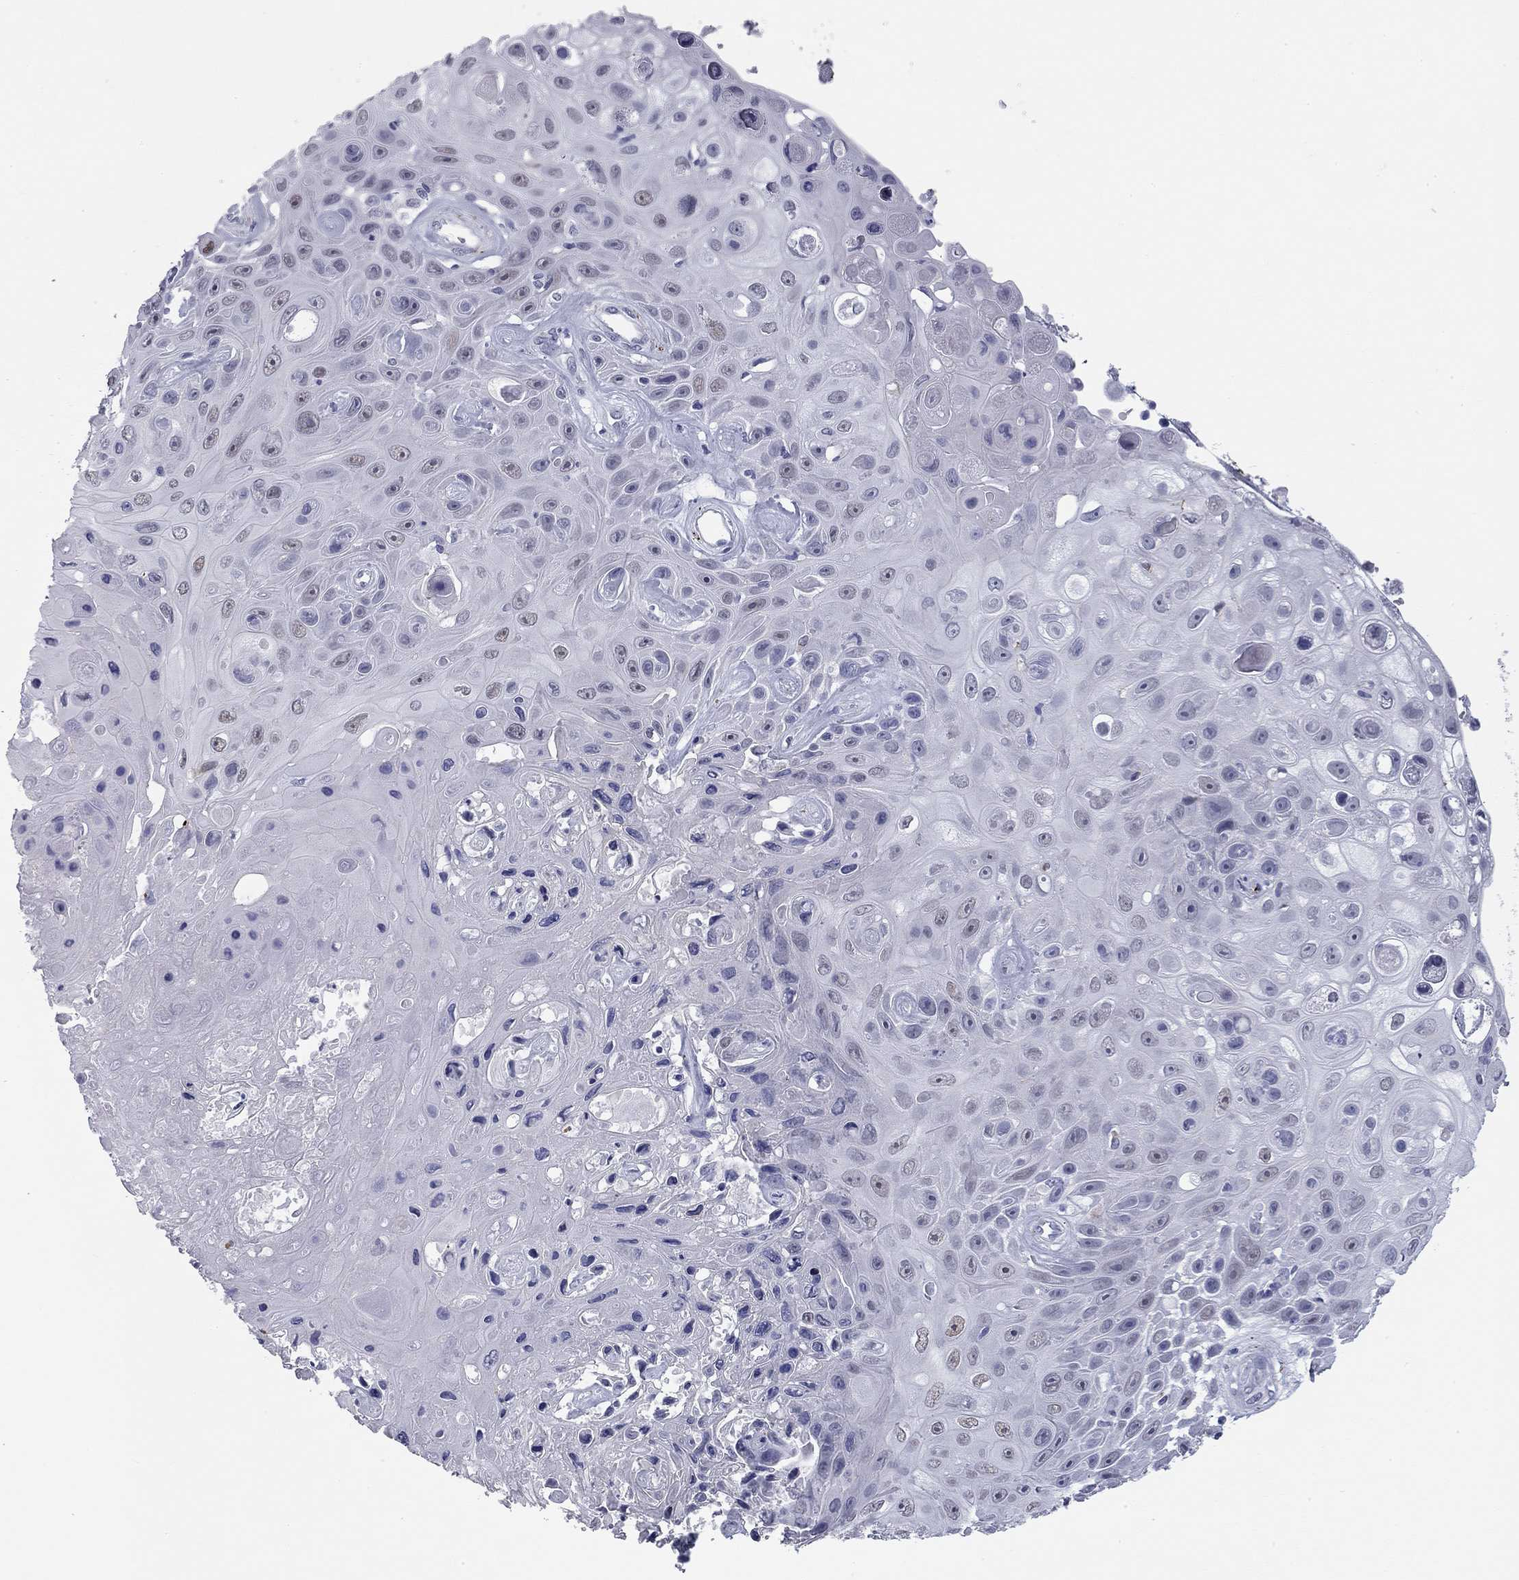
{"staining": {"intensity": "negative", "quantity": "none", "location": "none"}, "tissue": "skin cancer", "cell_type": "Tumor cells", "image_type": "cancer", "snomed": [{"axis": "morphology", "description": "Squamous cell carcinoma, NOS"}, {"axis": "topography", "description": "Skin"}], "caption": "An IHC micrograph of skin cancer is shown. There is no staining in tumor cells of skin cancer.", "gene": "AK8", "patient": {"sex": "male", "age": 82}}